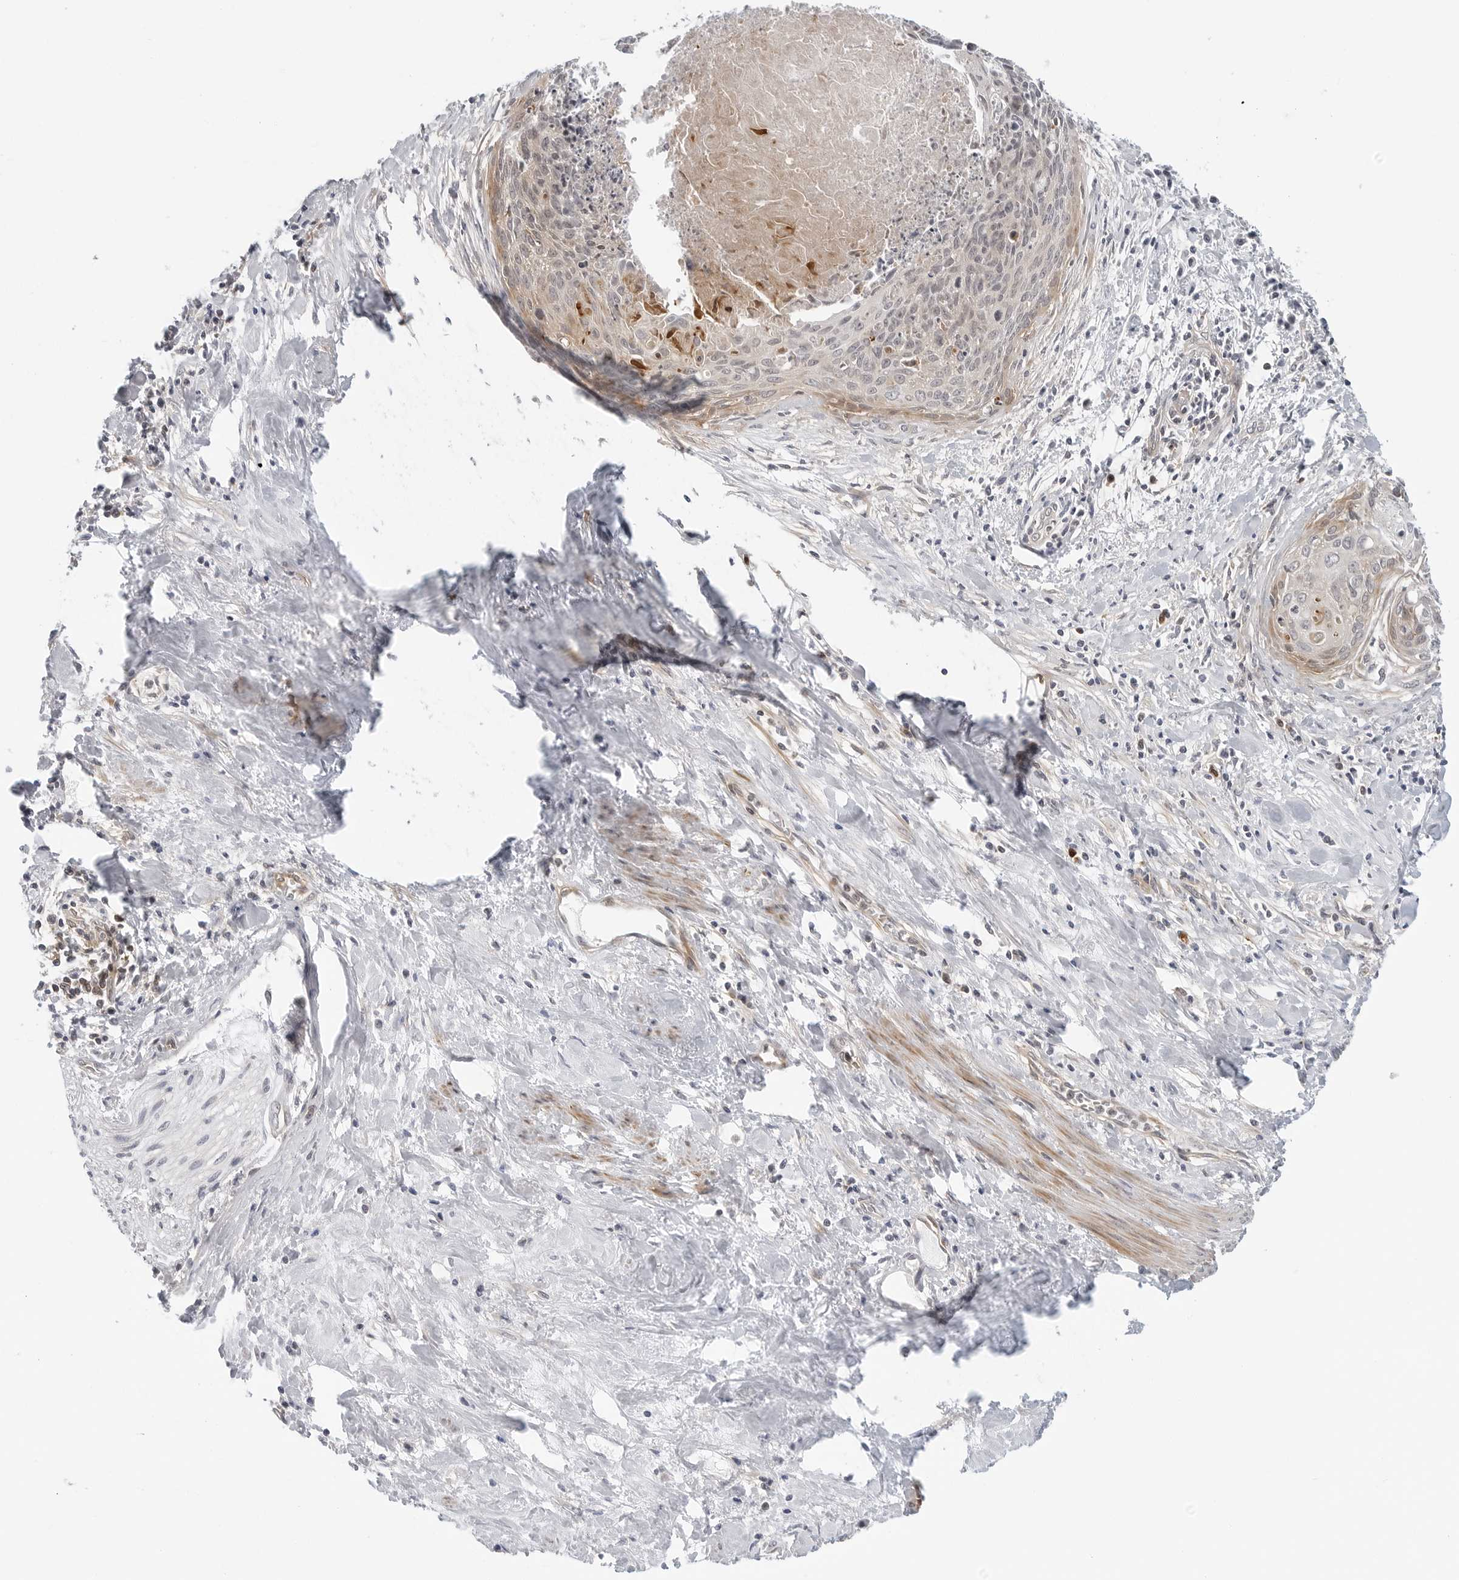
{"staining": {"intensity": "negative", "quantity": "none", "location": "none"}, "tissue": "cervical cancer", "cell_type": "Tumor cells", "image_type": "cancer", "snomed": [{"axis": "morphology", "description": "Squamous cell carcinoma, NOS"}, {"axis": "topography", "description": "Cervix"}], "caption": "DAB immunohistochemical staining of human cervical cancer exhibits no significant staining in tumor cells. (Immunohistochemistry (ihc), brightfield microscopy, high magnification).", "gene": "STXBP3", "patient": {"sex": "female", "age": 55}}